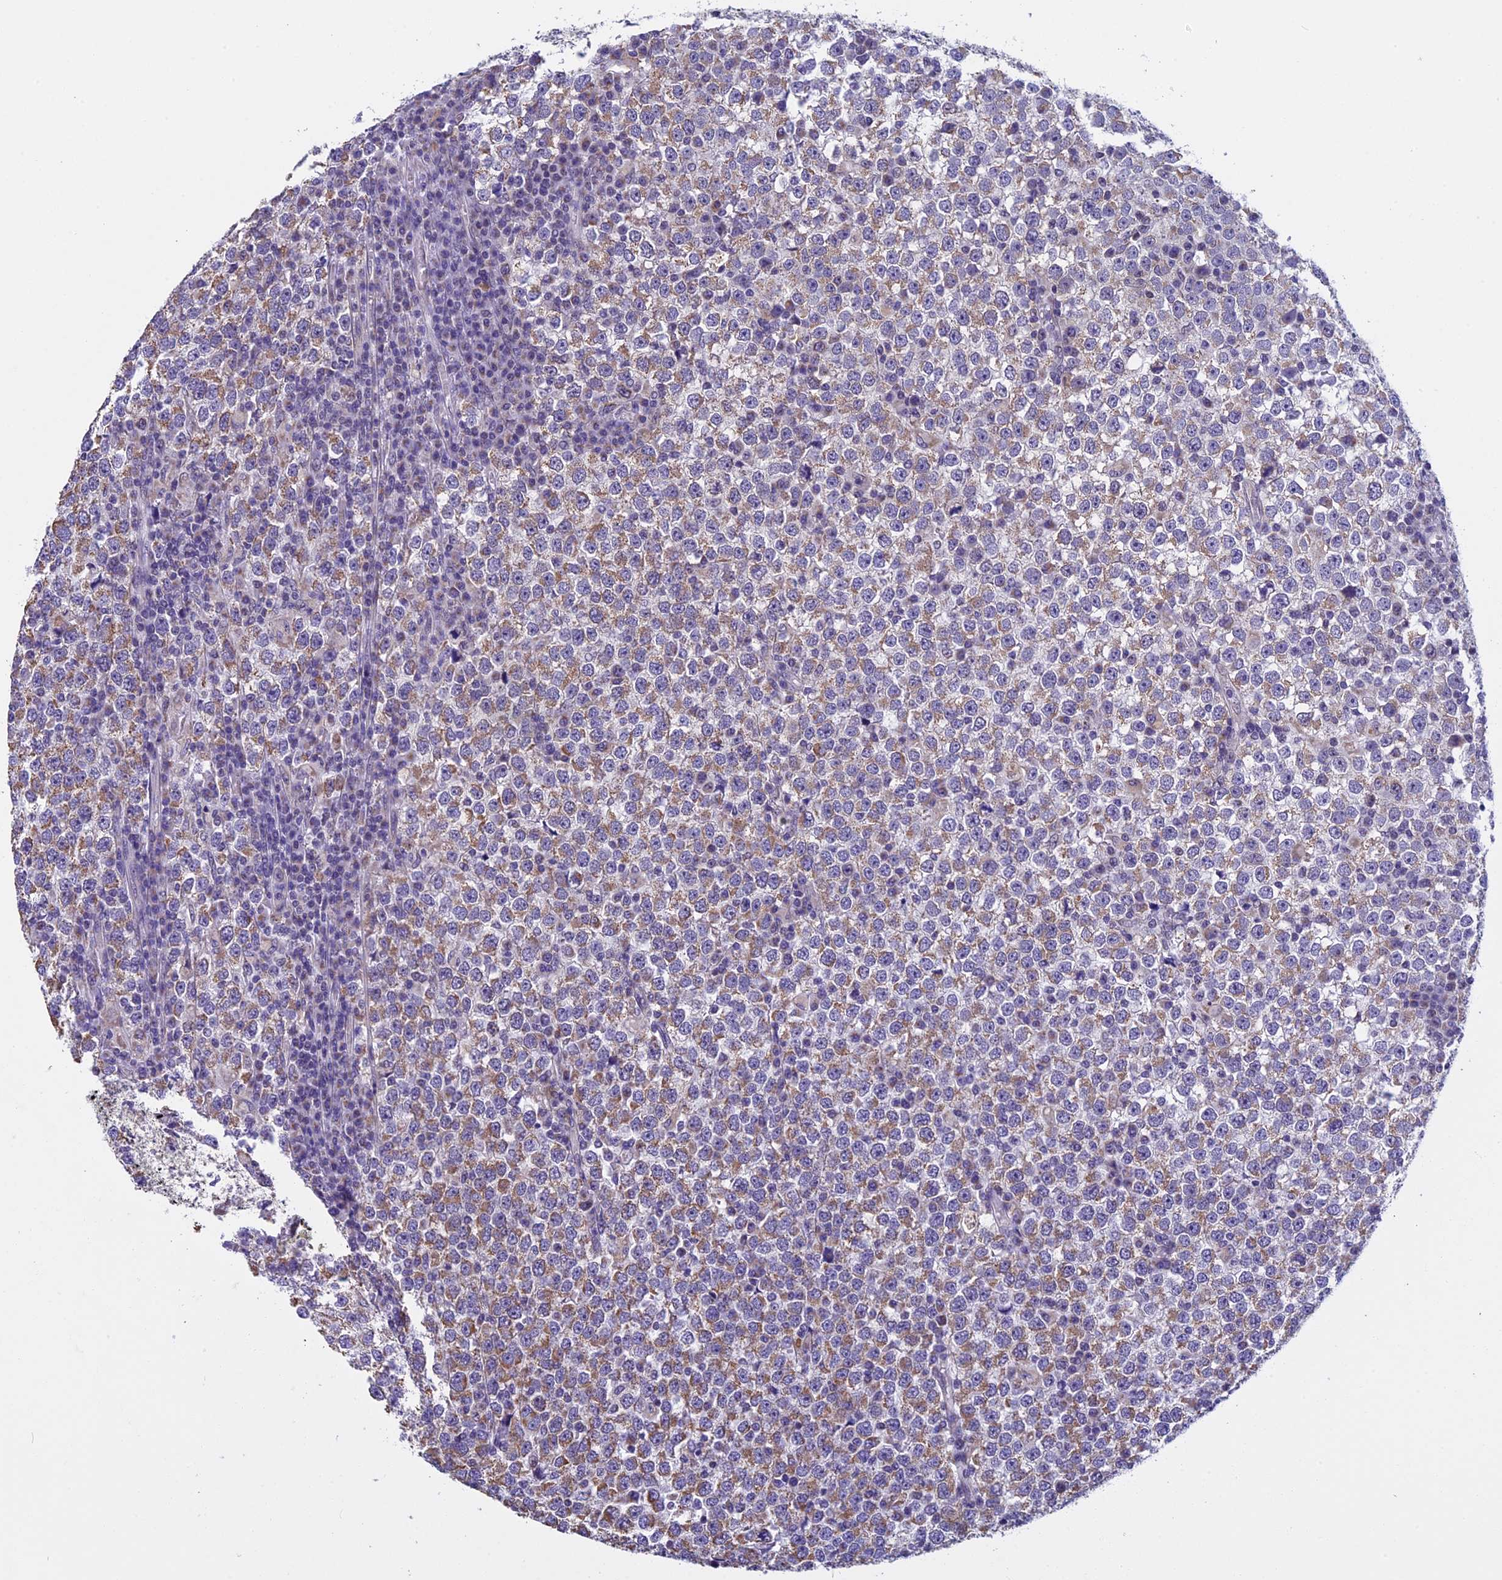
{"staining": {"intensity": "moderate", "quantity": ">75%", "location": "cytoplasmic/membranous"}, "tissue": "testis cancer", "cell_type": "Tumor cells", "image_type": "cancer", "snomed": [{"axis": "morphology", "description": "Seminoma, NOS"}, {"axis": "topography", "description": "Testis"}], "caption": "Protein staining exhibits moderate cytoplasmic/membranous positivity in about >75% of tumor cells in testis cancer (seminoma).", "gene": "ZNF317", "patient": {"sex": "male", "age": 65}}